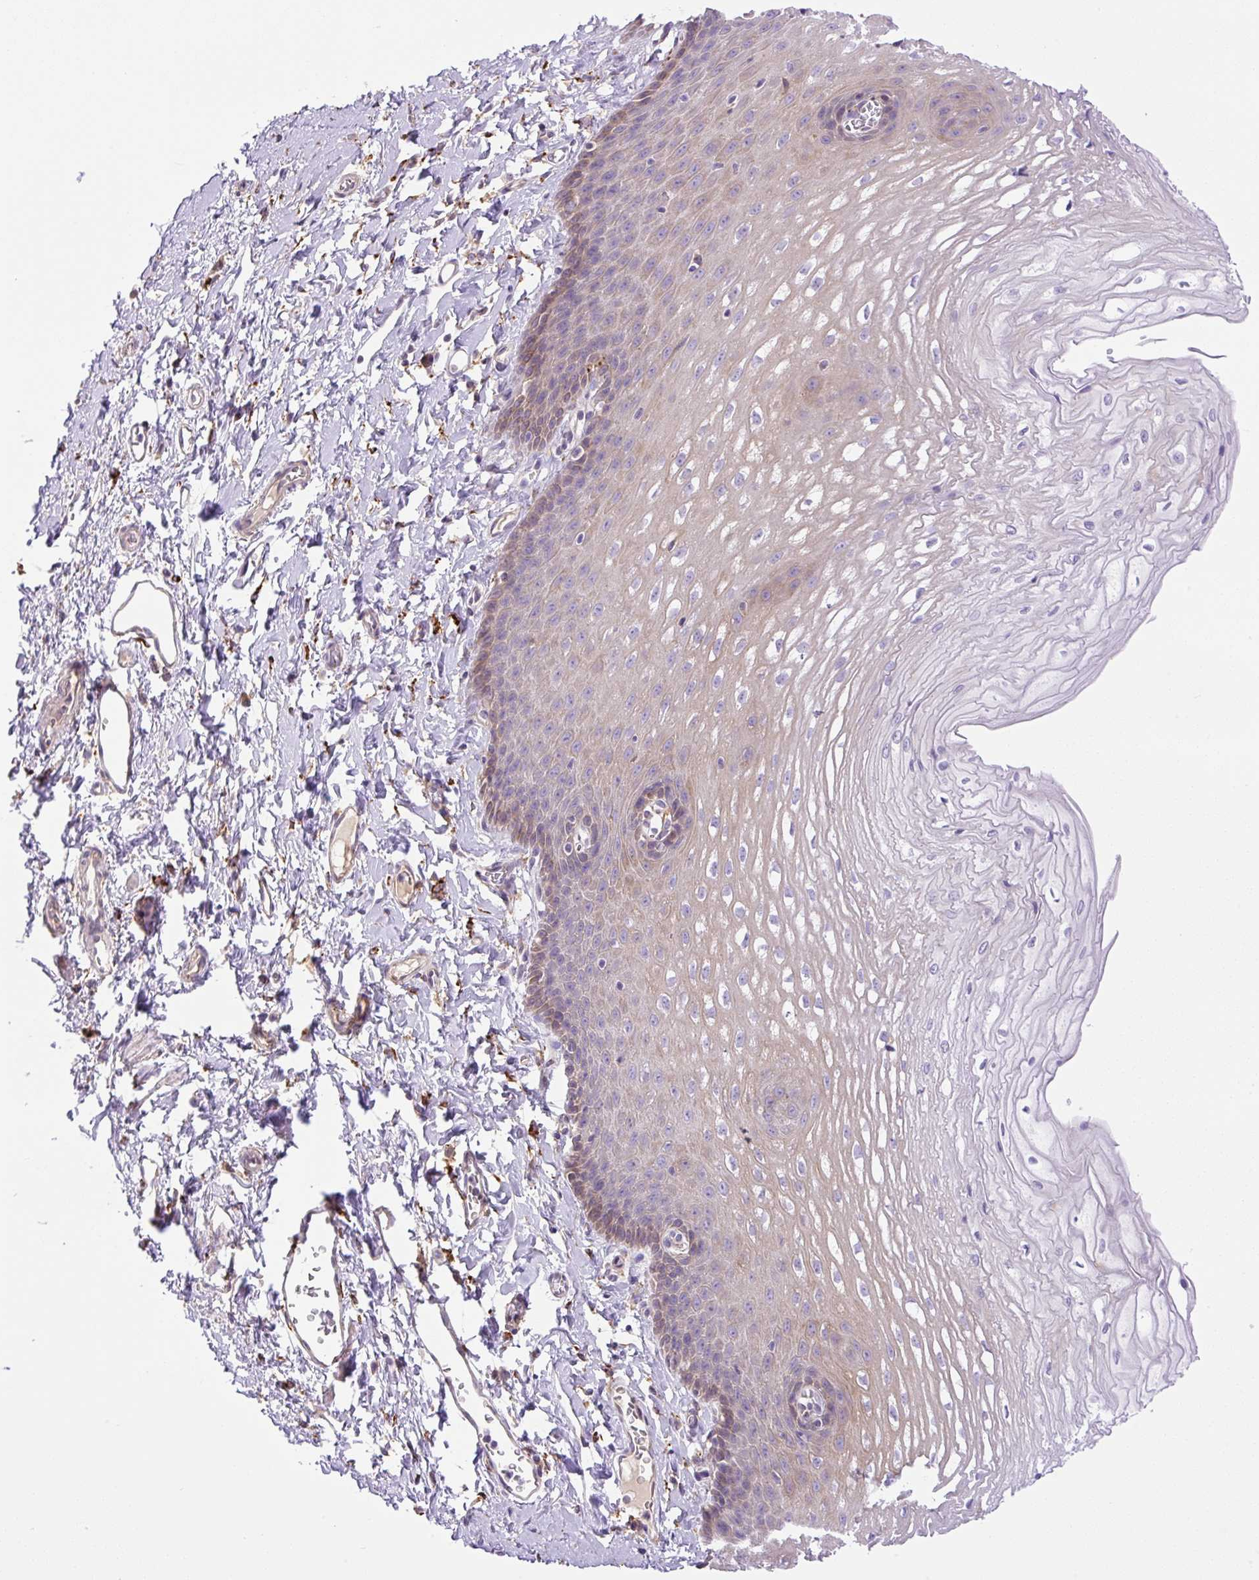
{"staining": {"intensity": "weak", "quantity": "25%-75%", "location": "cytoplasmic/membranous"}, "tissue": "esophagus", "cell_type": "Squamous epithelial cells", "image_type": "normal", "snomed": [{"axis": "morphology", "description": "Normal tissue, NOS"}, {"axis": "topography", "description": "Esophagus"}], "caption": "Squamous epithelial cells exhibit weak cytoplasmic/membranous staining in about 25%-75% of cells in benign esophagus.", "gene": "POFUT1", "patient": {"sex": "male", "age": 70}}